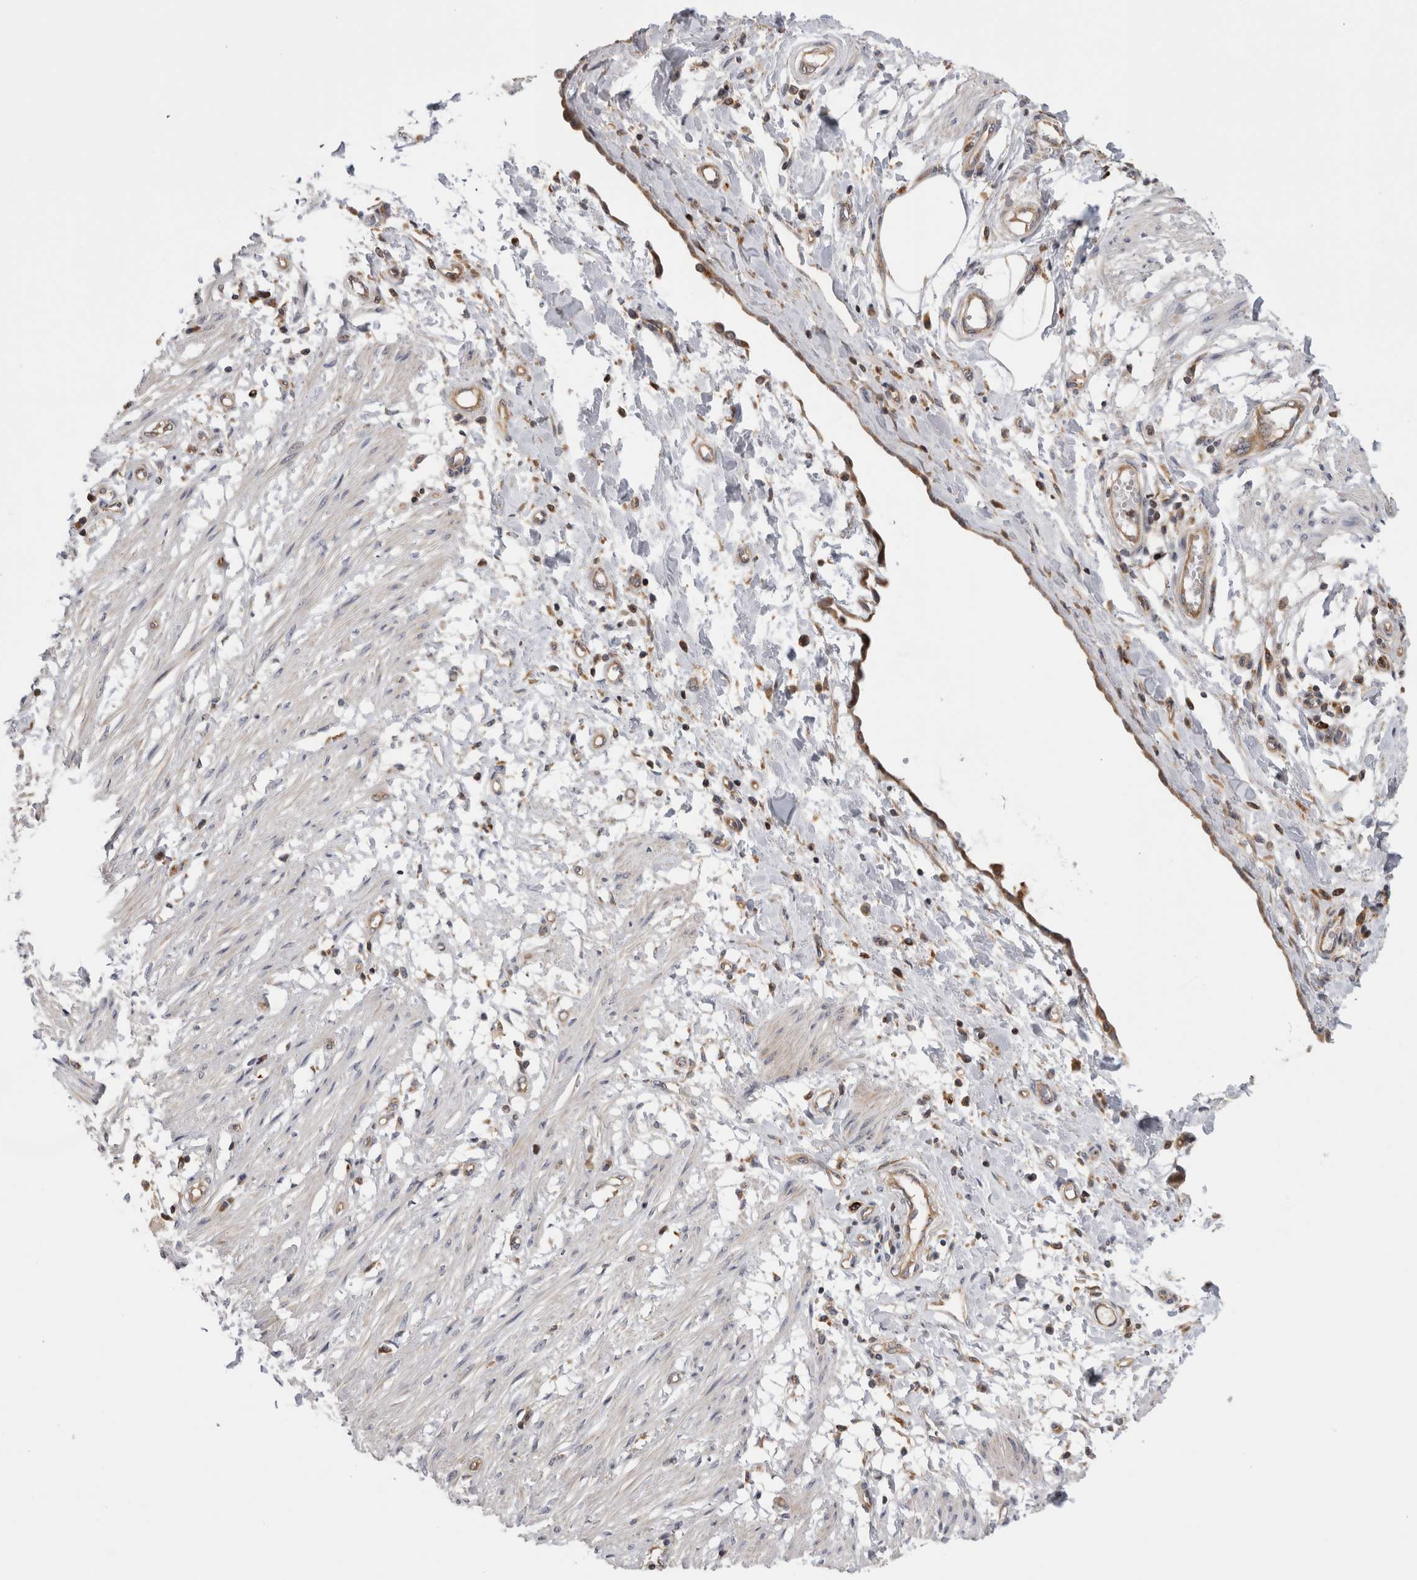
{"staining": {"intensity": "weak", "quantity": "<25%", "location": "cytoplasmic/membranous"}, "tissue": "smooth muscle", "cell_type": "Smooth muscle cells", "image_type": "normal", "snomed": [{"axis": "morphology", "description": "Normal tissue, NOS"}, {"axis": "morphology", "description": "Adenocarcinoma, NOS"}, {"axis": "topography", "description": "Smooth muscle"}, {"axis": "topography", "description": "Colon"}], "caption": "High power microscopy histopathology image of an immunohistochemistry (IHC) image of unremarkable smooth muscle, revealing no significant staining in smooth muscle cells. Brightfield microscopy of IHC stained with DAB (3,3'-diaminobenzidine) (brown) and hematoxylin (blue), captured at high magnification.", "gene": "GRIK2", "patient": {"sex": "male", "age": 14}}